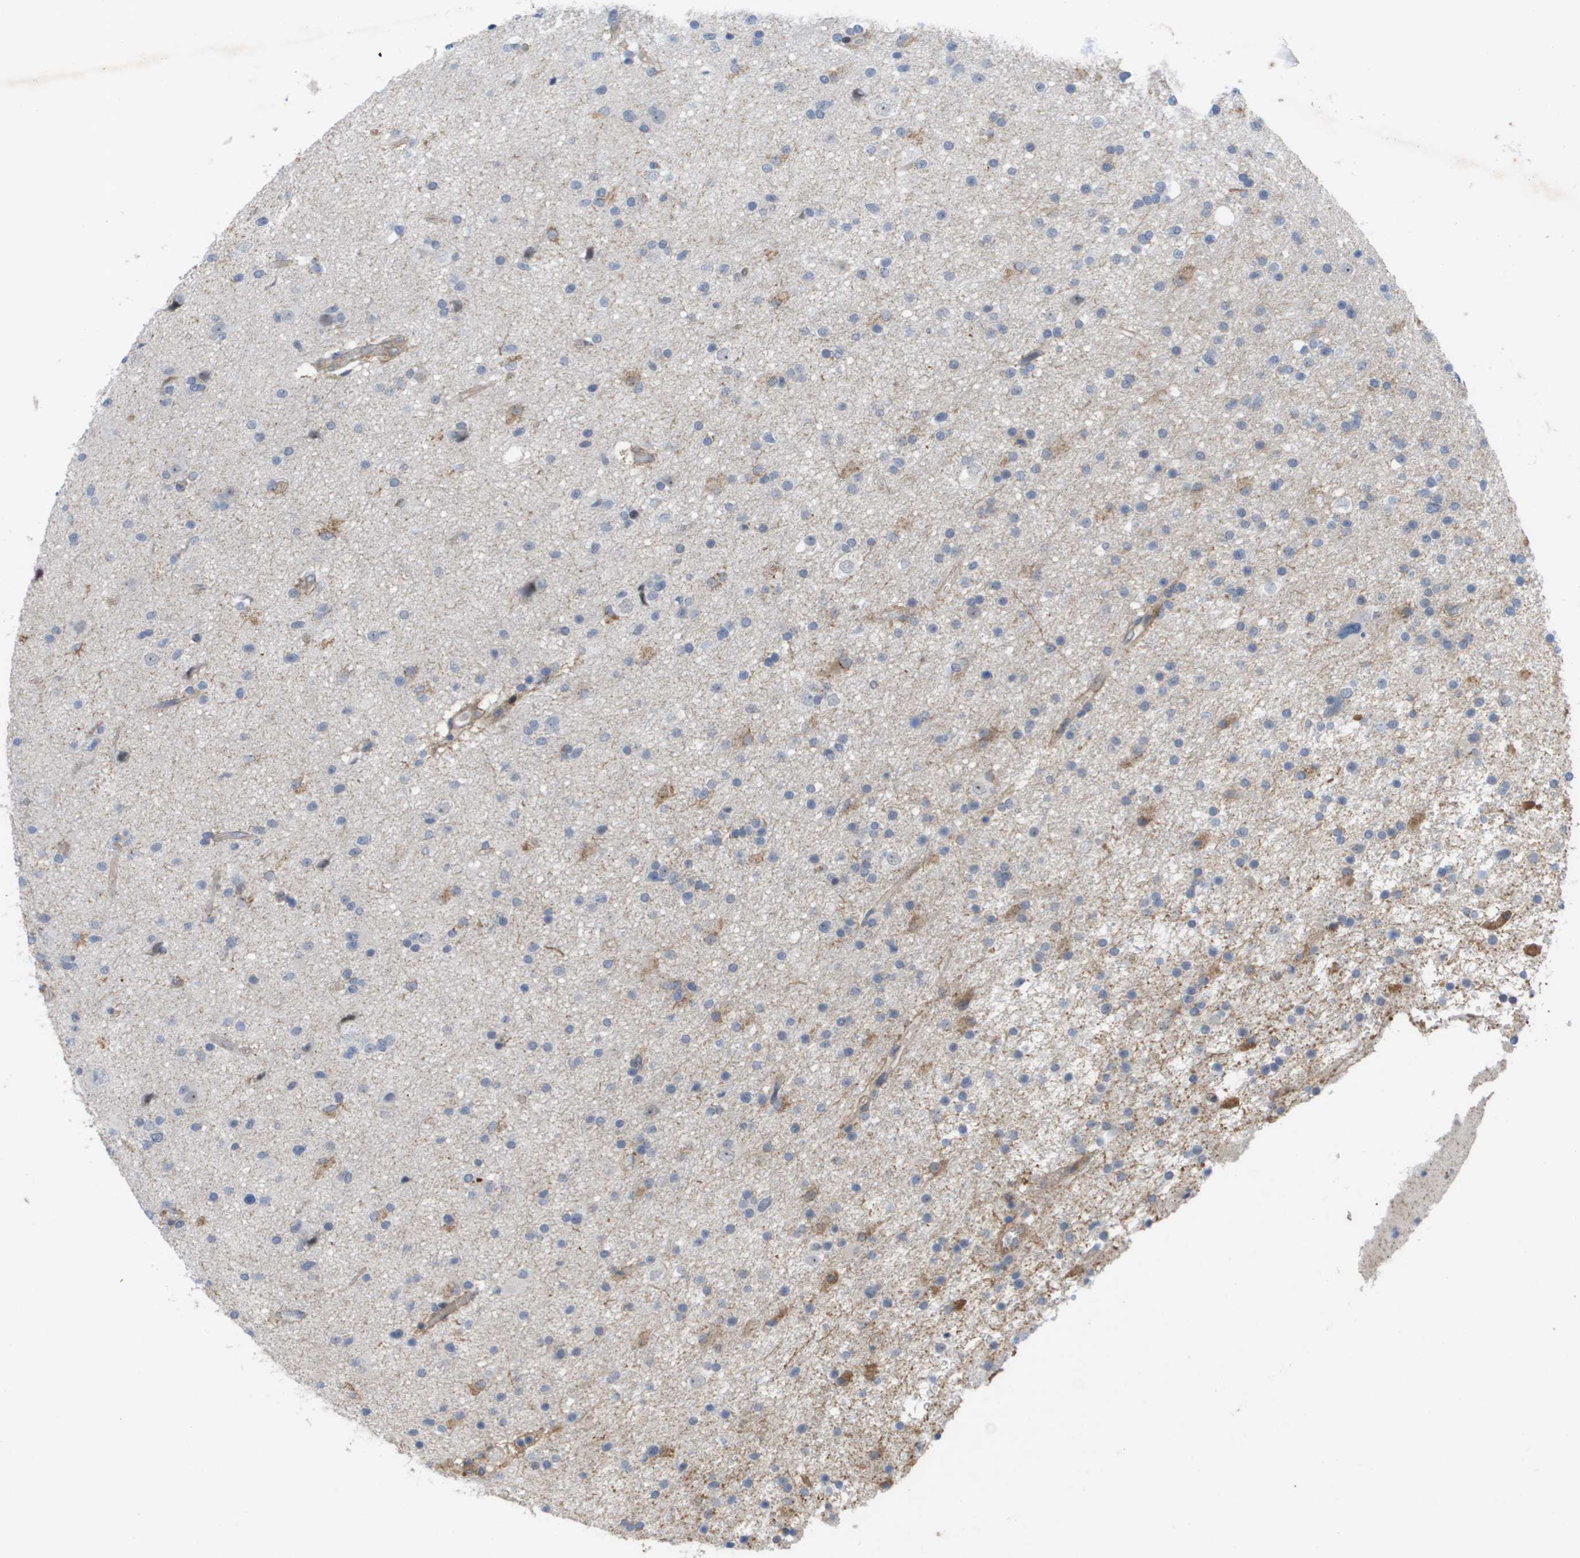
{"staining": {"intensity": "weak", "quantity": "<25%", "location": "cytoplasmic/membranous"}, "tissue": "glioma", "cell_type": "Tumor cells", "image_type": "cancer", "snomed": [{"axis": "morphology", "description": "Glioma, malignant, High grade"}, {"axis": "topography", "description": "Brain"}], "caption": "An immunohistochemistry histopathology image of glioma is shown. There is no staining in tumor cells of glioma.", "gene": "MTARC2", "patient": {"sex": "male", "age": 33}}